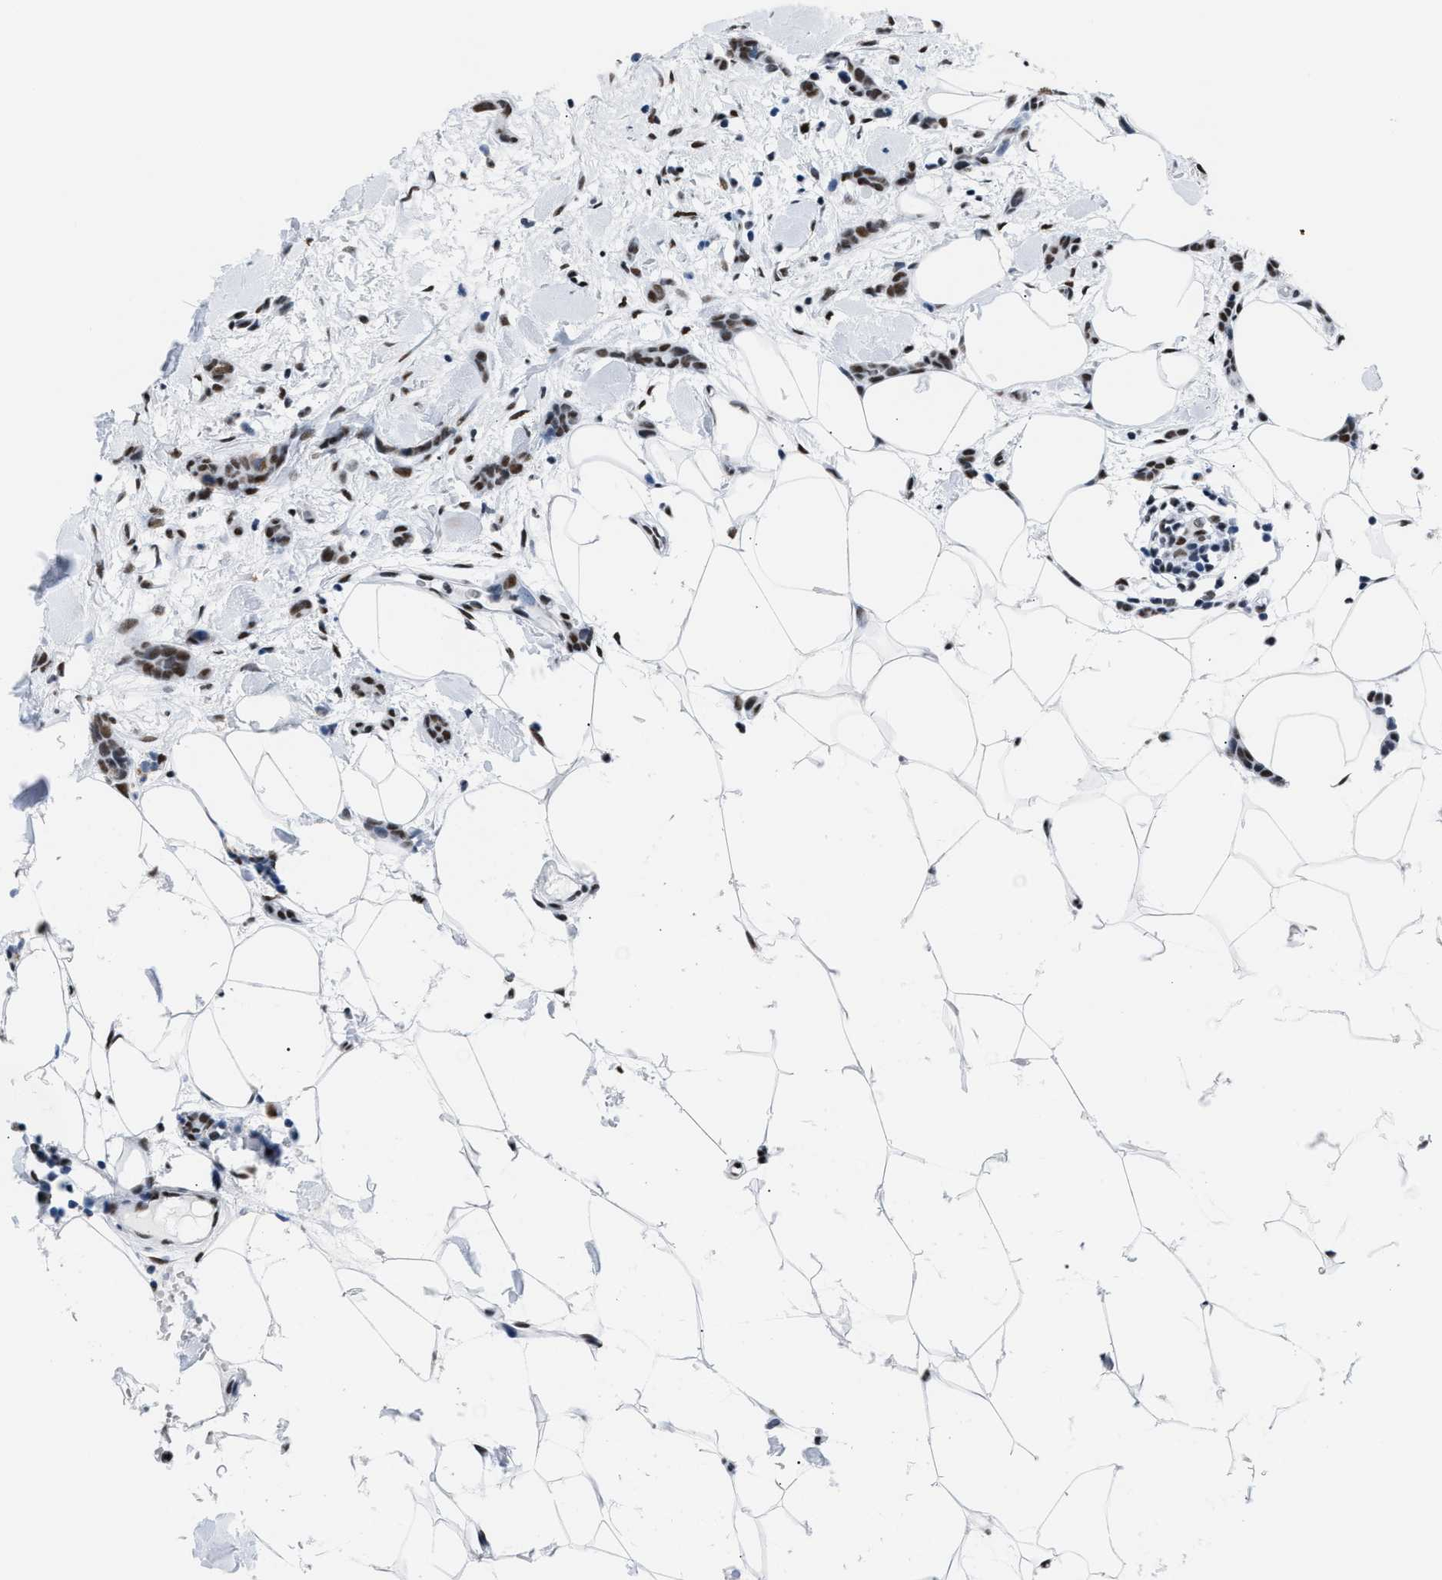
{"staining": {"intensity": "weak", "quantity": ">75%", "location": "nuclear"}, "tissue": "breast cancer", "cell_type": "Tumor cells", "image_type": "cancer", "snomed": [{"axis": "morphology", "description": "Lobular carcinoma"}, {"axis": "topography", "description": "Skin"}, {"axis": "topography", "description": "Breast"}], "caption": "The image shows staining of lobular carcinoma (breast), revealing weak nuclear protein staining (brown color) within tumor cells.", "gene": "CCAR2", "patient": {"sex": "female", "age": 46}}